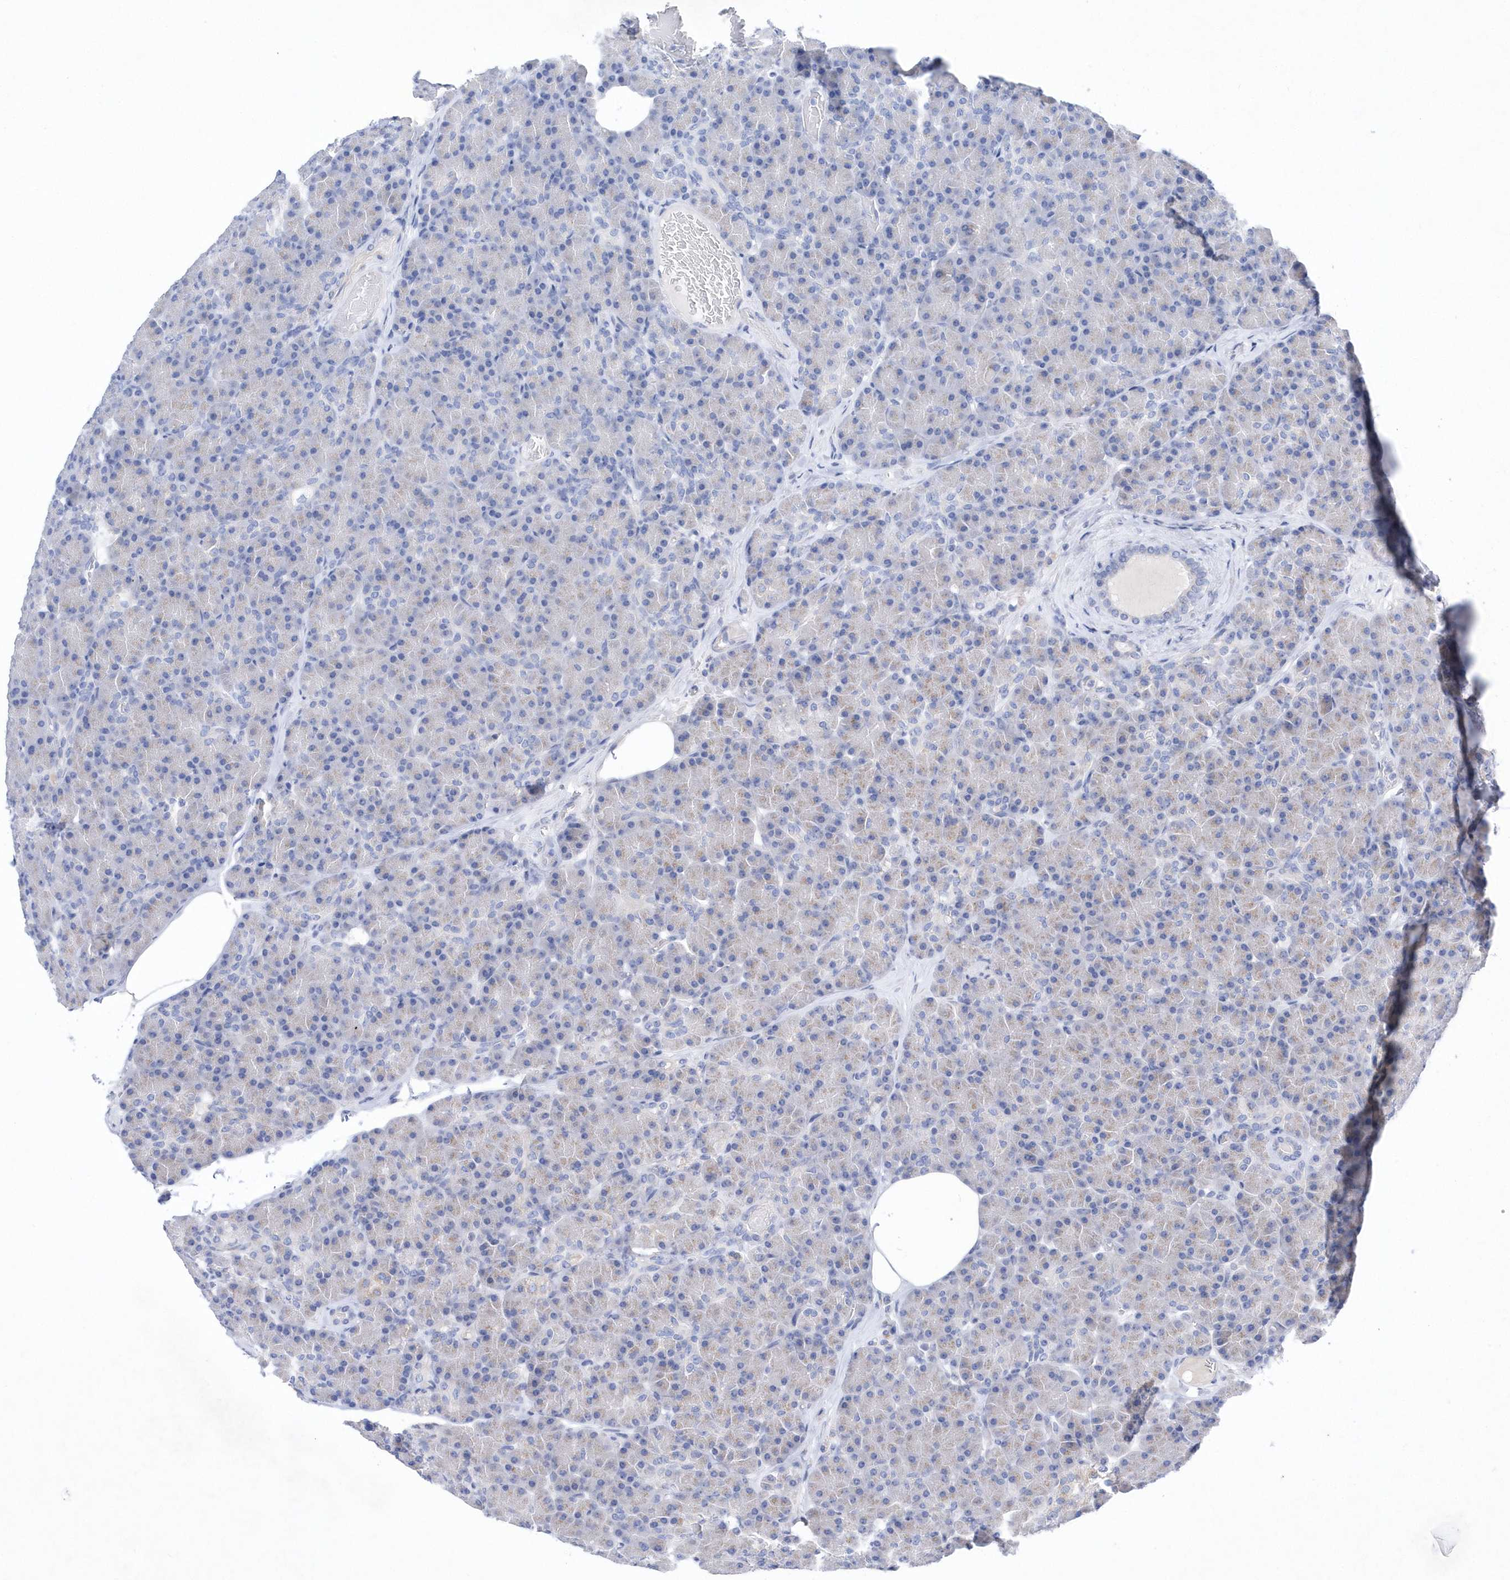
{"staining": {"intensity": "moderate", "quantity": "25%-75%", "location": "cytoplasmic/membranous"}, "tissue": "pancreas", "cell_type": "Exocrine glandular cells", "image_type": "normal", "snomed": [{"axis": "morphology", "description": "Normal tissue, NOS"}, {"axis": "topography", "description": "Pancreas"}], "caption": "Immunohistochemistry (IHC) of unremarkable pancreas shows medium levels of moderate cytoplasmic/membranous expression in approximately 25%-75% of exocrine glandular cells. (Stains: DAB (3,3'-diaminobenzidine) in brown, nuclei in blue, Microscopy: brightfield microscopy at high magnification).", "gene": "METTL8", "patient": {"sex": "female", "age": 43}}